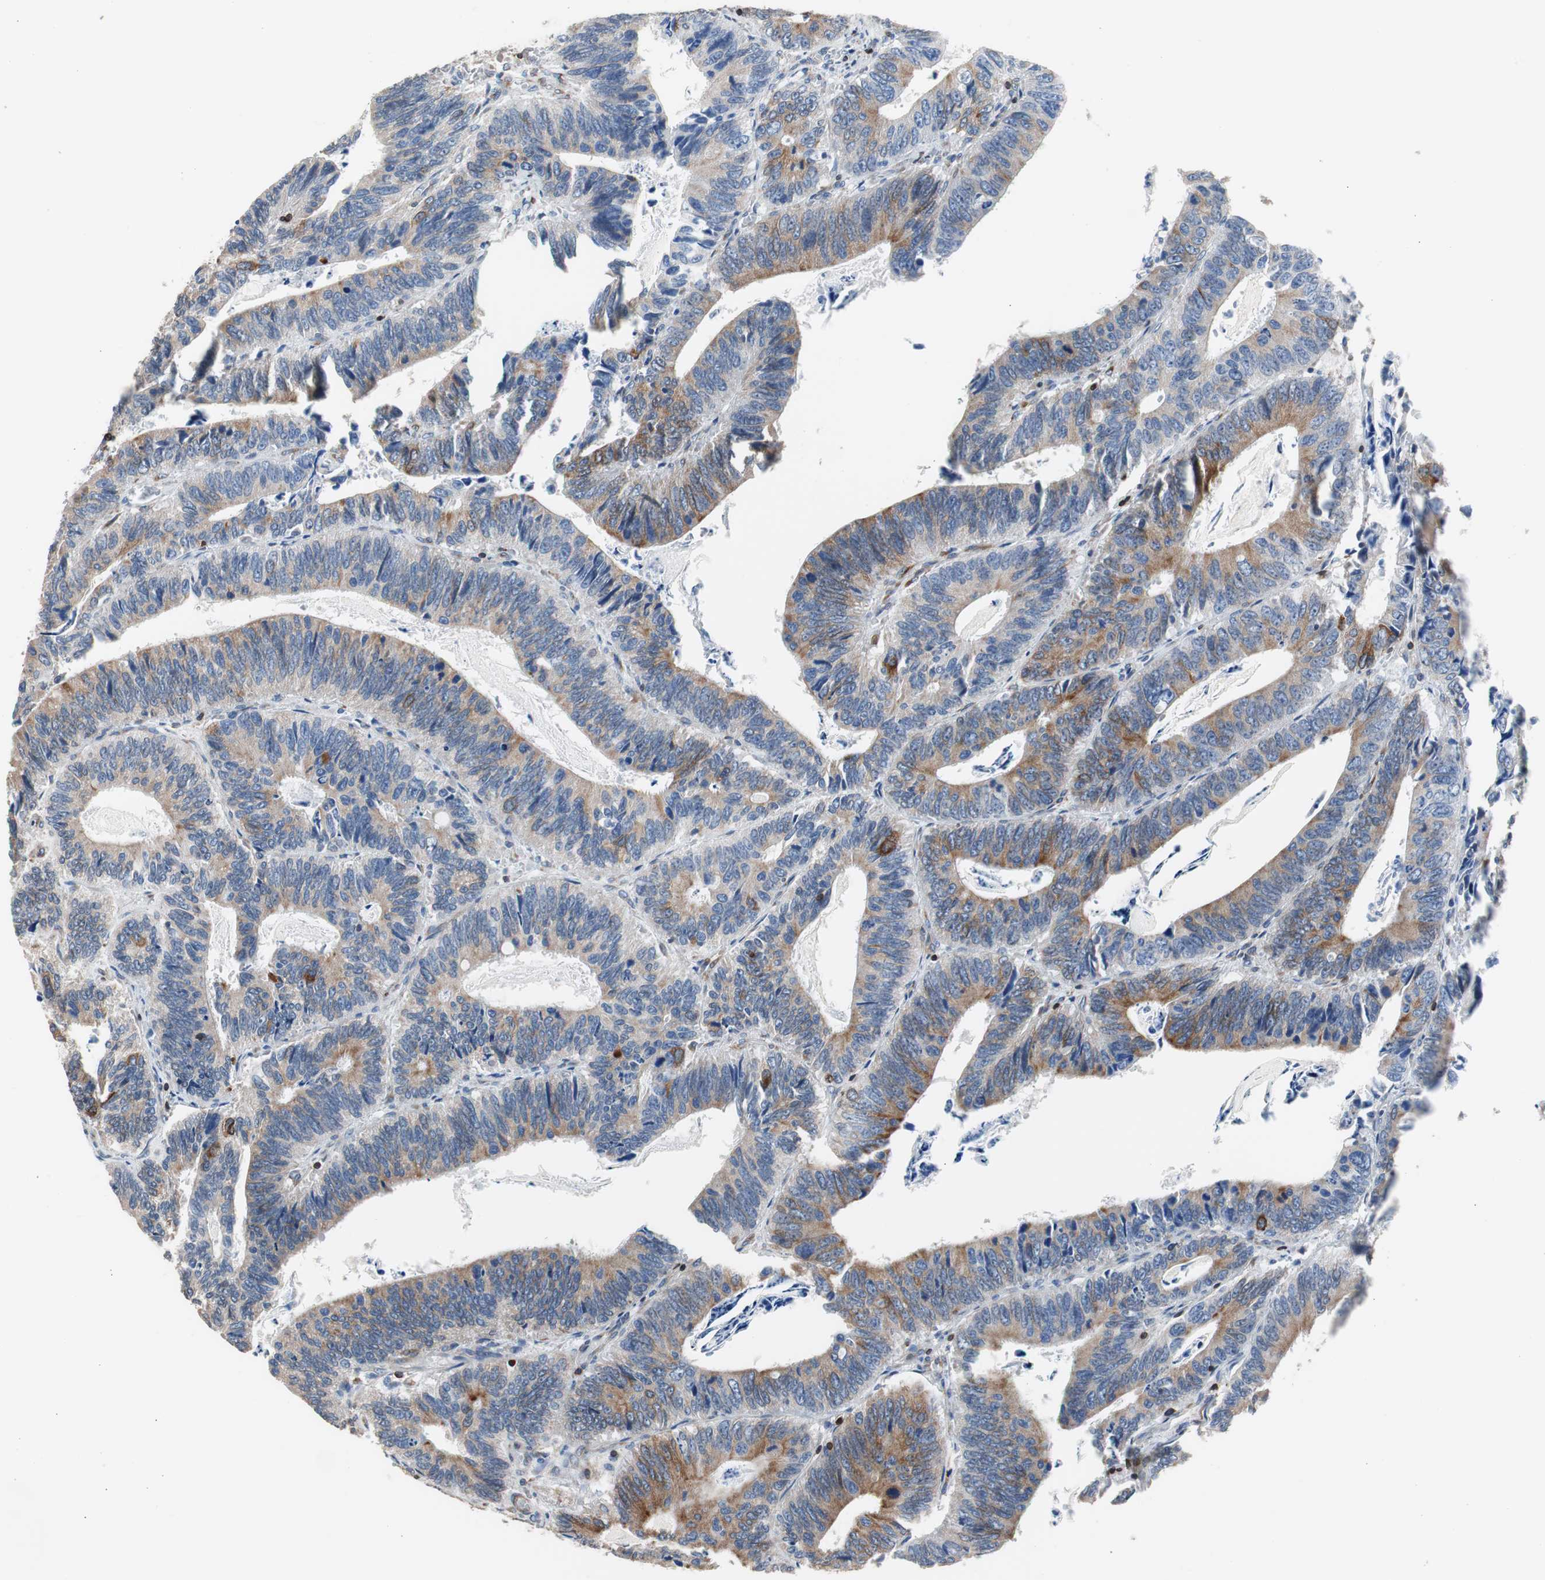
{"staining": {"intensity": "moderate", "quantity": "25%-75%", "location": "cytoplasmic/membranous"}, "tissue": "colorectal cancer", "cell_type": "Tumor cells", "image_type": "cancer", "snomed": [{"axis": "morphology", "description": "Adenocarcinoma, NOS"}, {"axis": "topography", "description": "Colon"}], "caption": "IHC photomicrograph of human colorectal cancer (adenocarcinoma) stained for a protein (brown), which demonstrates medium levels of moderate cytoplasmic/membranous staining in about 25%-75% of tumor cells.", "gene": "PBXIP1", "patient": {"sex": "male", "age": 72}}